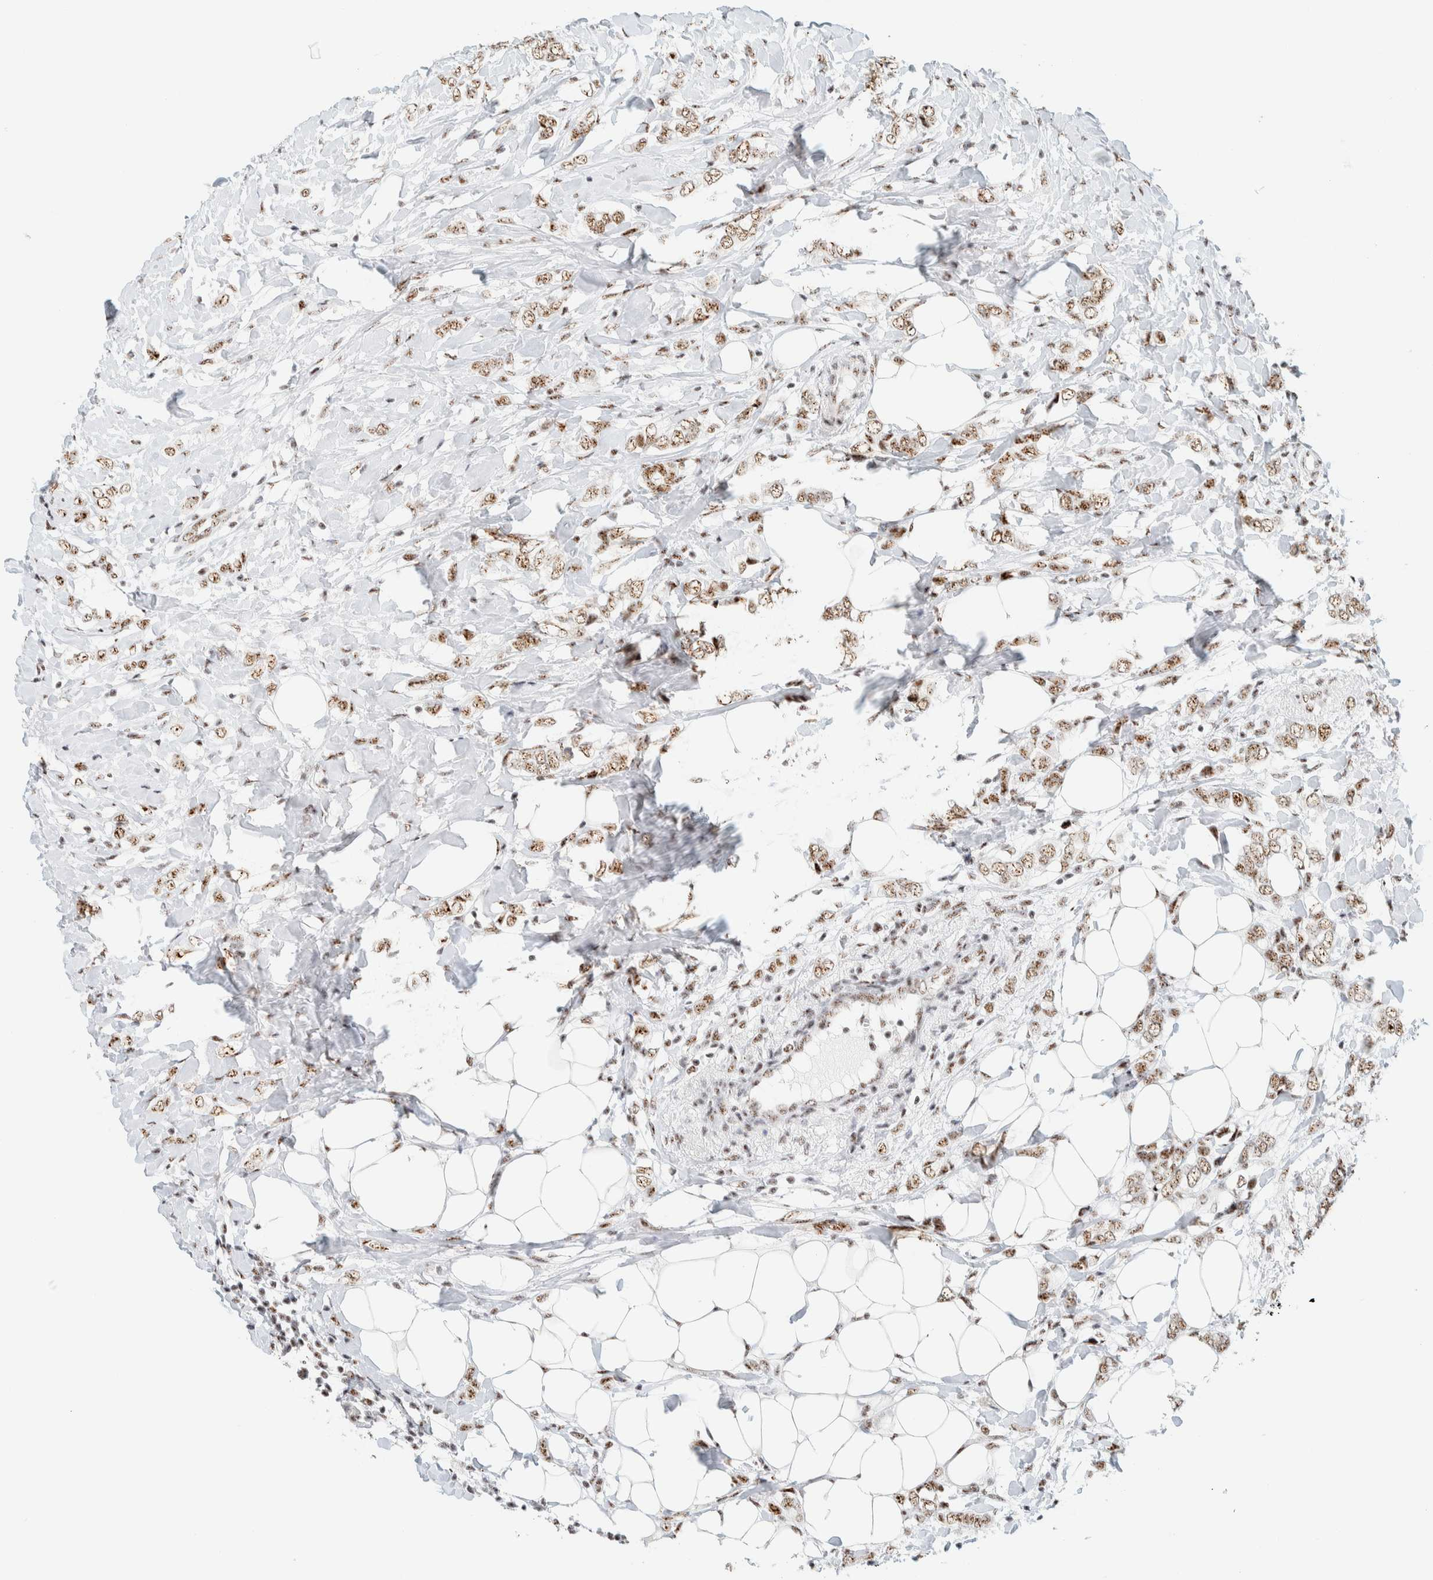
{"staining": {"intensity": "moderate", "quantity": ">75%", "location": "nuclear"}, "tissue": "breast cancer", "cell_type": "Tumor cells", "image_type": "cancer", "snomed": [{"axis": "morphology", "description": "Normal tissue, NOS"}, {"axis": "morphology", "description": "Lobular carcinoma"}, {"axis": "topography", "description": "Breast"}], "caption": "Protein expression analysis of lobular carcinoma (breast) displays moderate nuclear positivity in approximately >75% of tumor cells. (Brightfield microscopy of DAB IHC at high magnification).", "gene": "SON", "patient": {"sex": "female", "age": 47}}